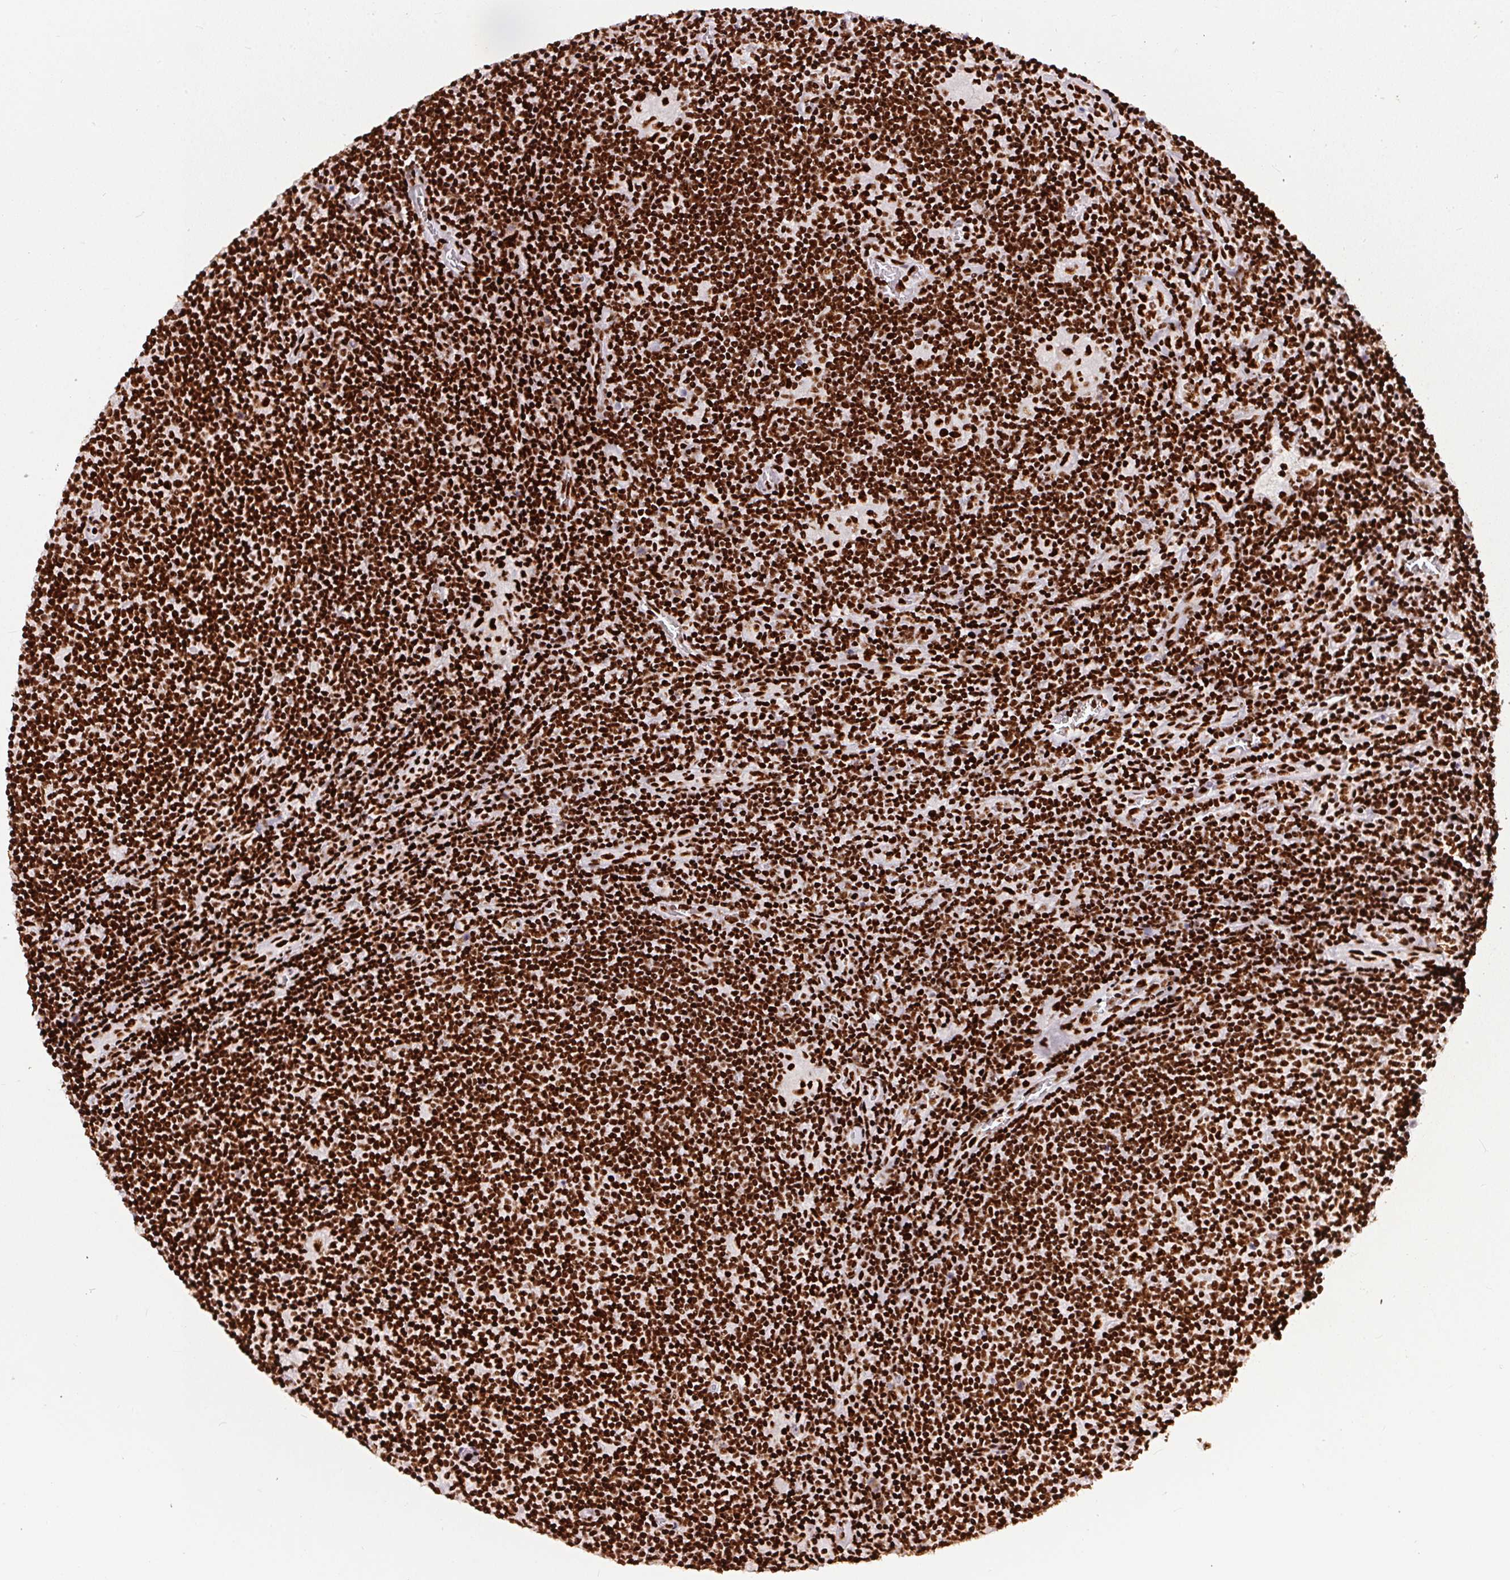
{"staining": {"intensity": "strong", "quantity": ">75%", "location": "nuclear"}, "tissue": "lymphoma", "cell_type": "Tumor cells", "image_type": "cancer", "snomed": [{"axis": "morphology", "description": "Hodgkin's disease, NOS"}, {"axis": "topography", "description": "Lymph node"}], "caption": "The histopathology image shows a brown stain indicating the presence of a protein in the nuclear of tumor cells in lymphoma.", "gene": "PAGE3", "patient": {"sex": "male", "age": 40}}